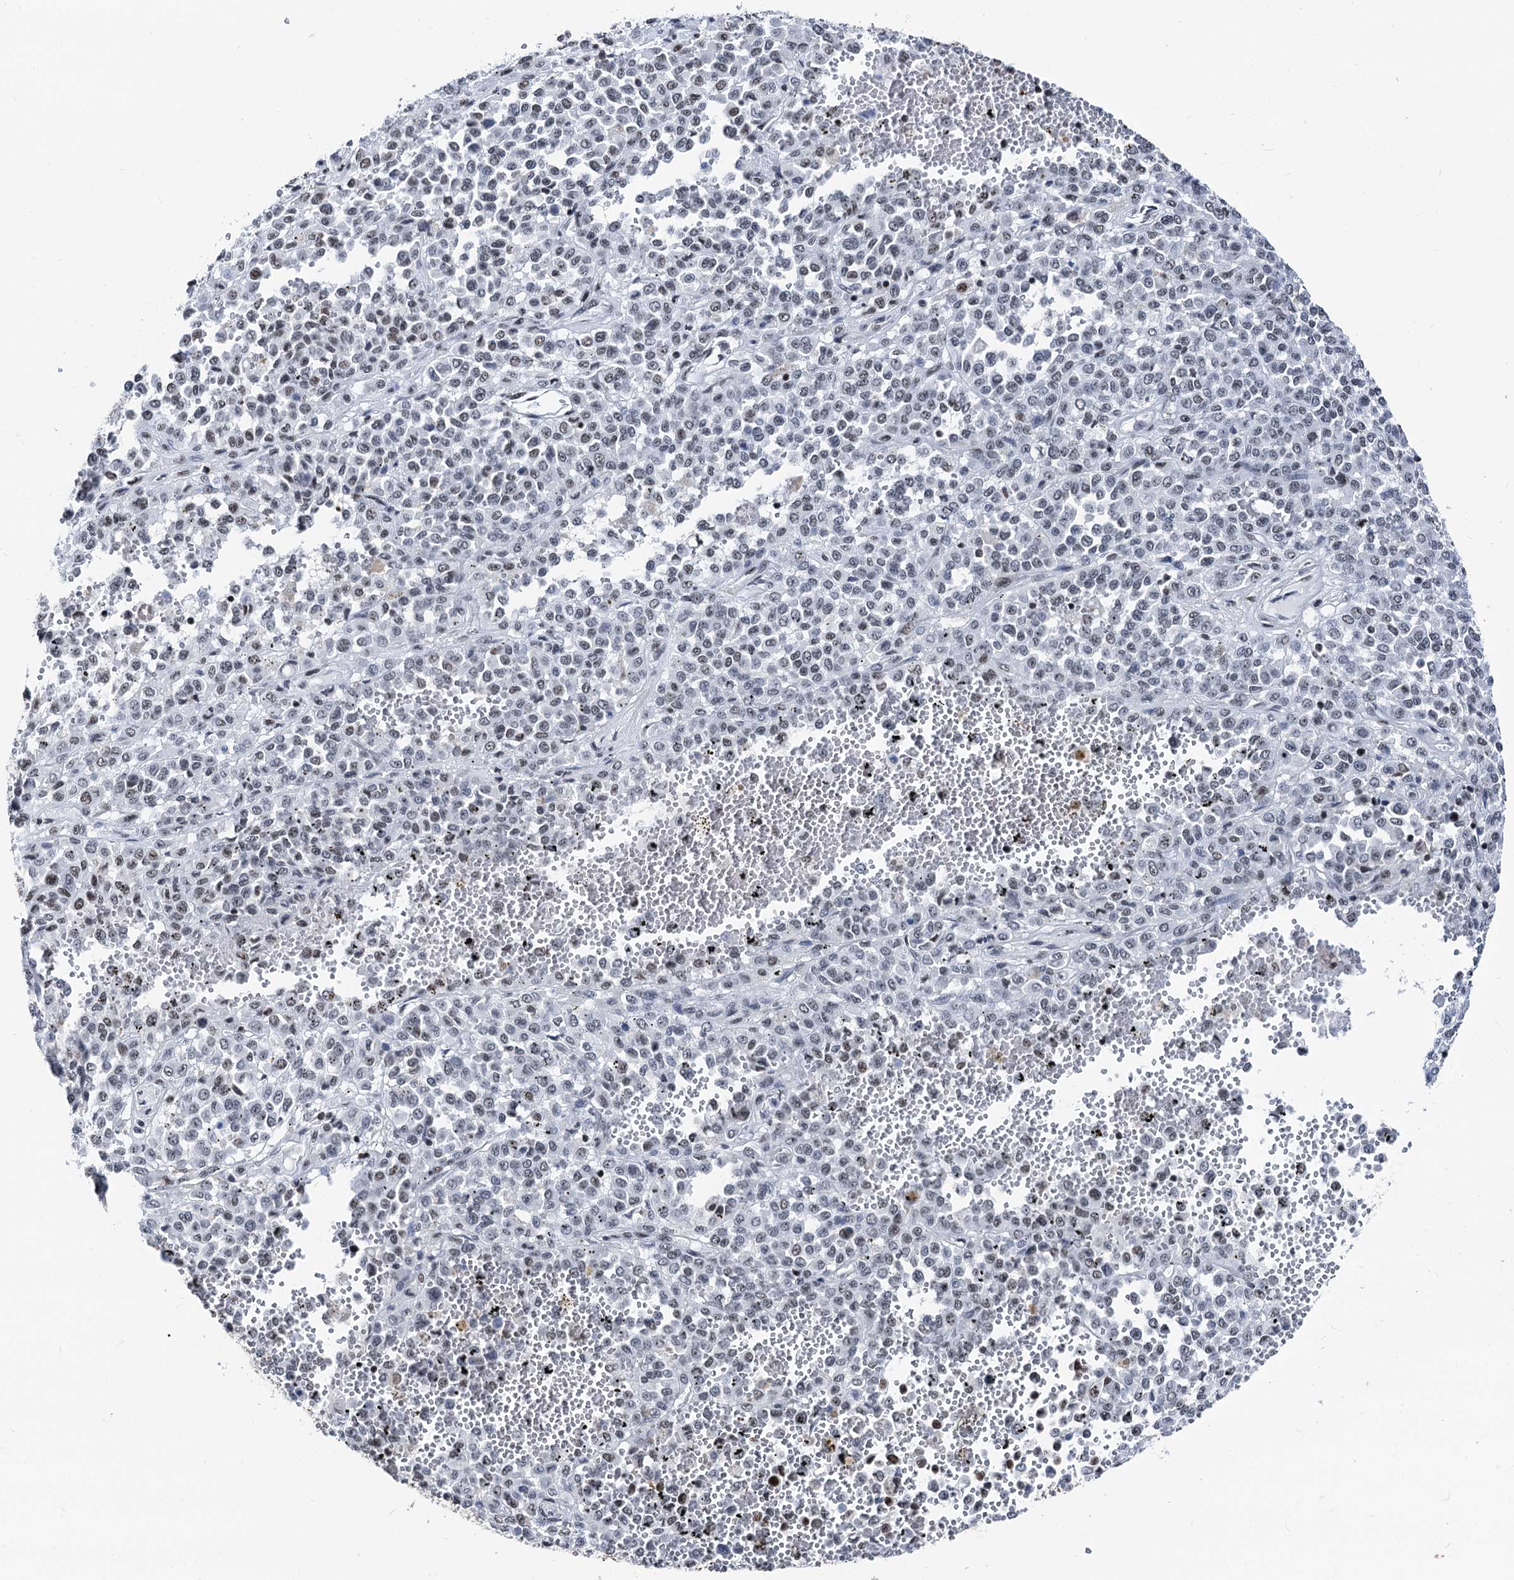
{"staining": {"intensity": "negative", "quantity": "none", "location": "none"}, "tissue": "melanoma", "cell_type": "Tumor cells", "image_type": "cancer", "snomed": [{"axis": "morphology", "description": "Malignant melanoma, Metastatic site"}, {"axis": "topography", "description": "Pancreas"}], "caption": "IHC of human melanoma shows no positivity in tumor cells.", "gene": "DDX23", "patient": {"sex": "female", "age": 30}}